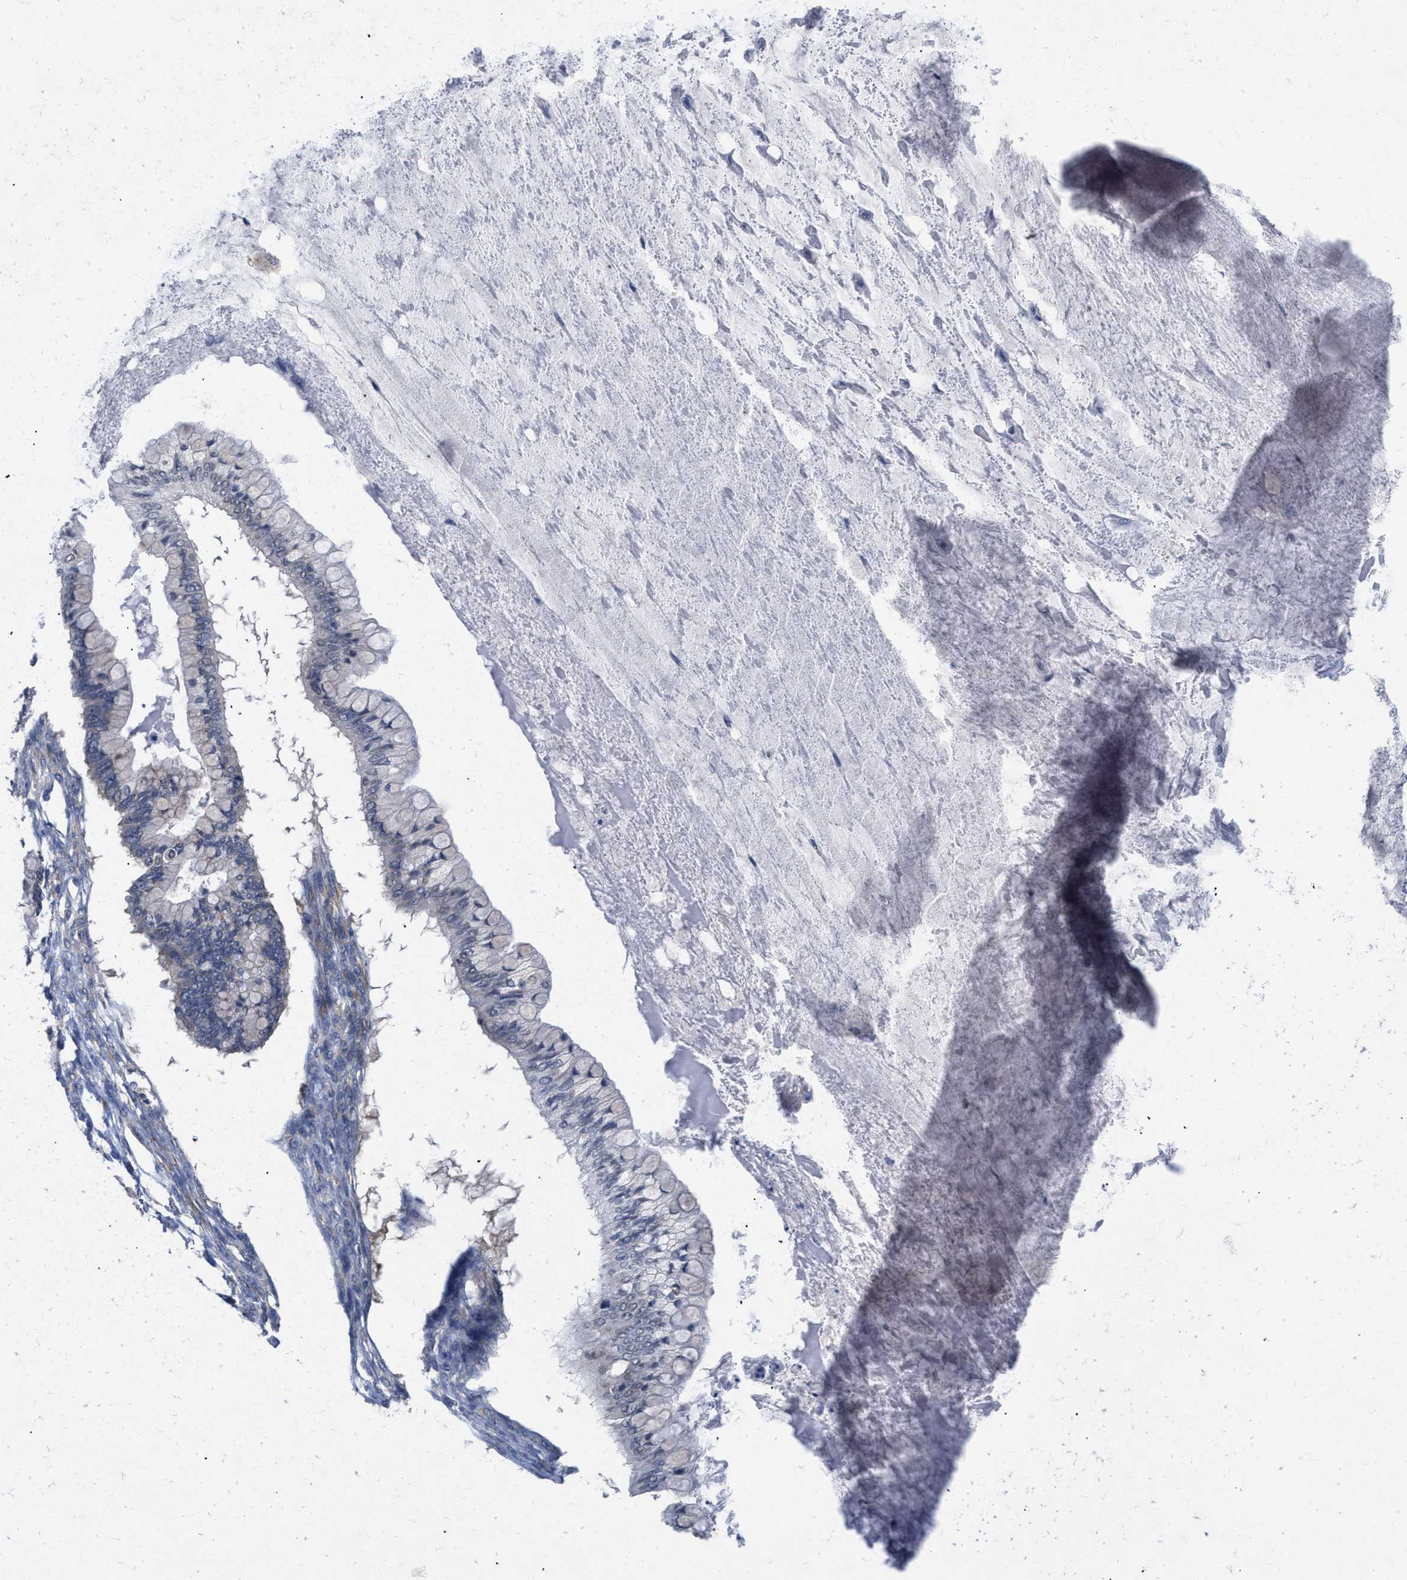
{"staining": {"intensity": "negative", "quantity": "none", "location": "none"}, "tissue": "ovarian cancer", "cell_type": "Tumor cells", "image_type": "cancer", "snomed": [{"axis": "morphology", "description": "Cystadenocarcinoma, mucinous, NOS"}, {"axis": "topography", "description": "Ovary"}], "caption": "Immunohistochemistry histopathology image of human mucinous cystadenocarcinoma (ovarian) stained for a protein (brown), which displays no positivity in tumor cells.", "gene": "TMEM131", "patient": {"sex": "female", "age": 57}}